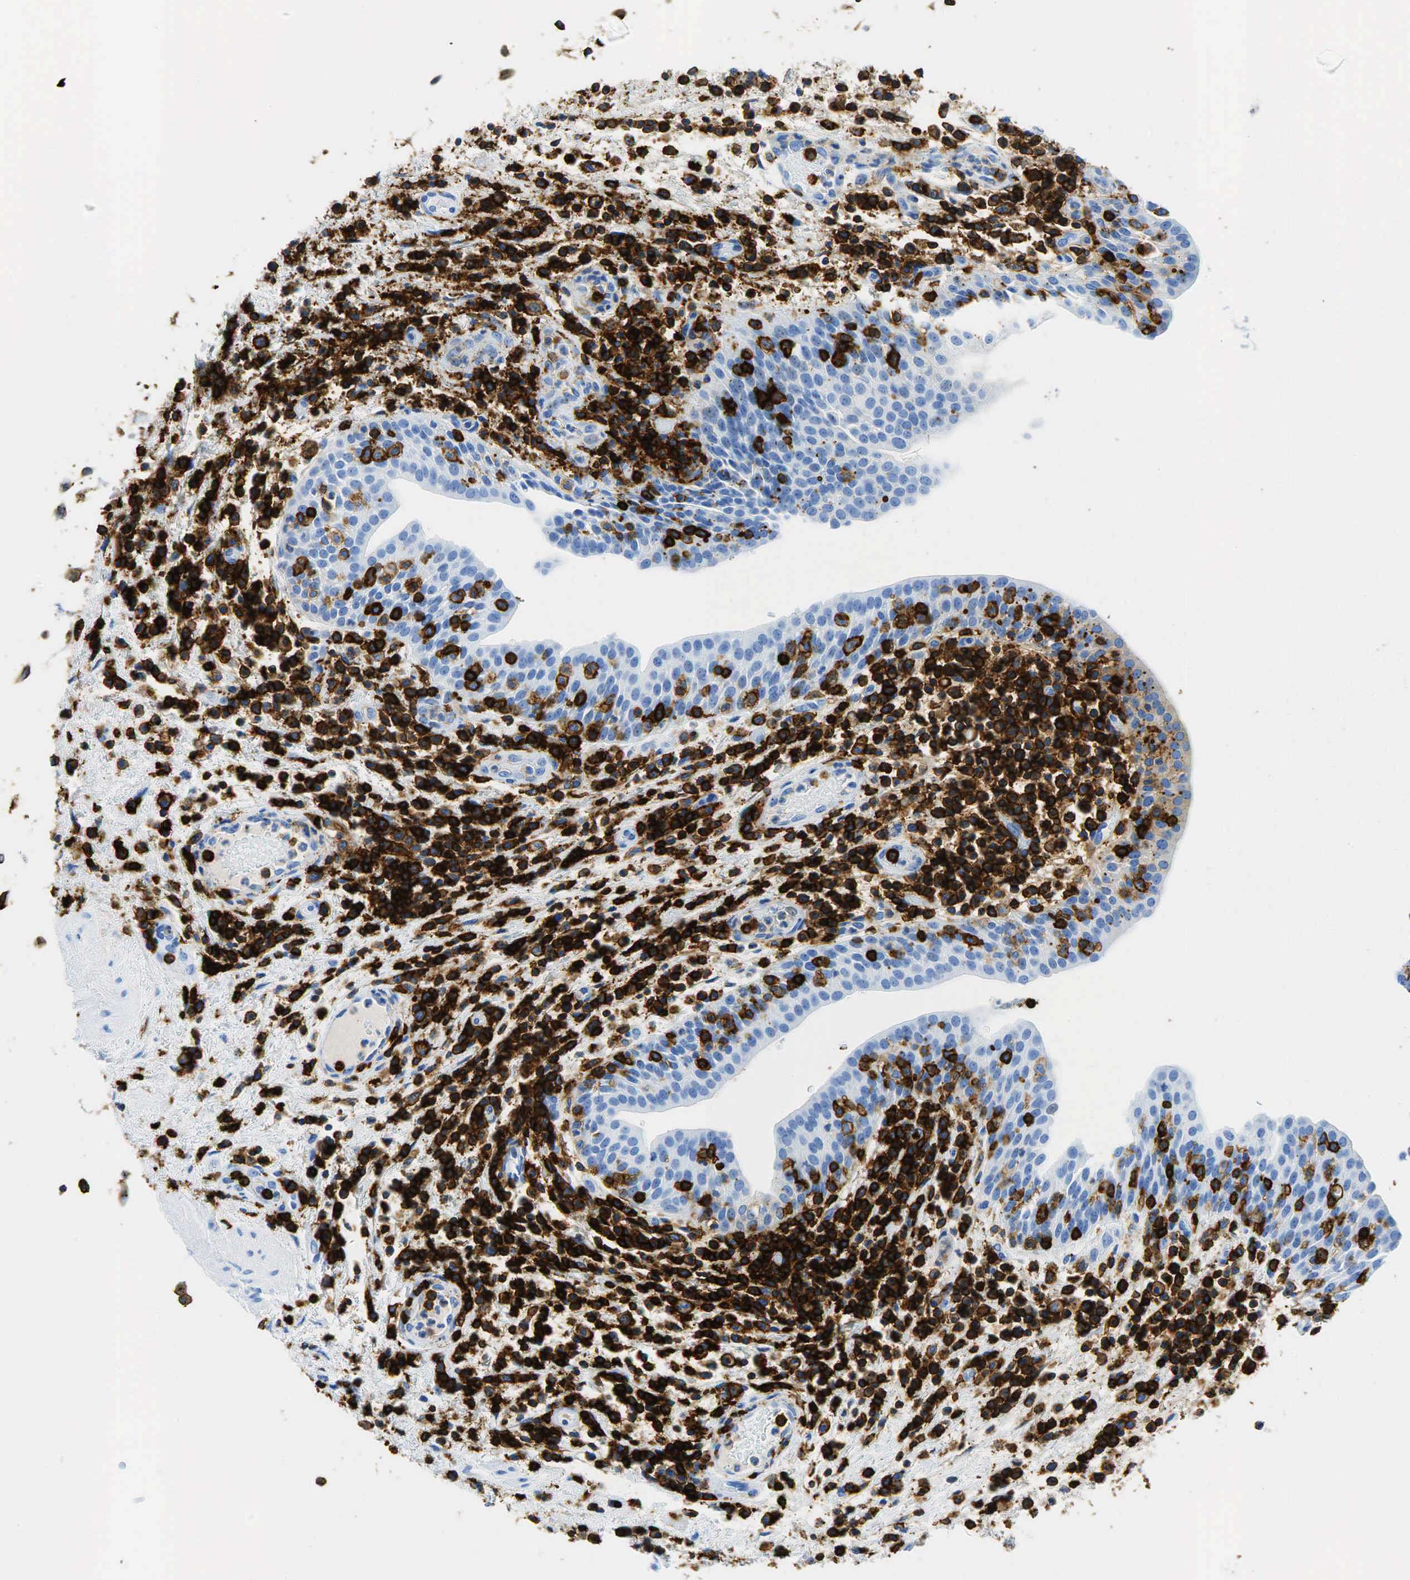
{"staining": {"intensity": "negative", "quantity": "none", "location": "none"}, "tissue": "urinary bladder", "cell_type": "Urothelial cells", "image_type": "normal", "snomed": [{"axis": "morphology", "description": "Normal tissue, NOS"}, {"axis": "topography", "description": "Urinary bladder"}], "caption": "The histopathology image shows no staining of urothelial cells in unremarkable urinary bladder.", "gene": "PTPRC", "patient": {"sex": "female", "age": 84}}